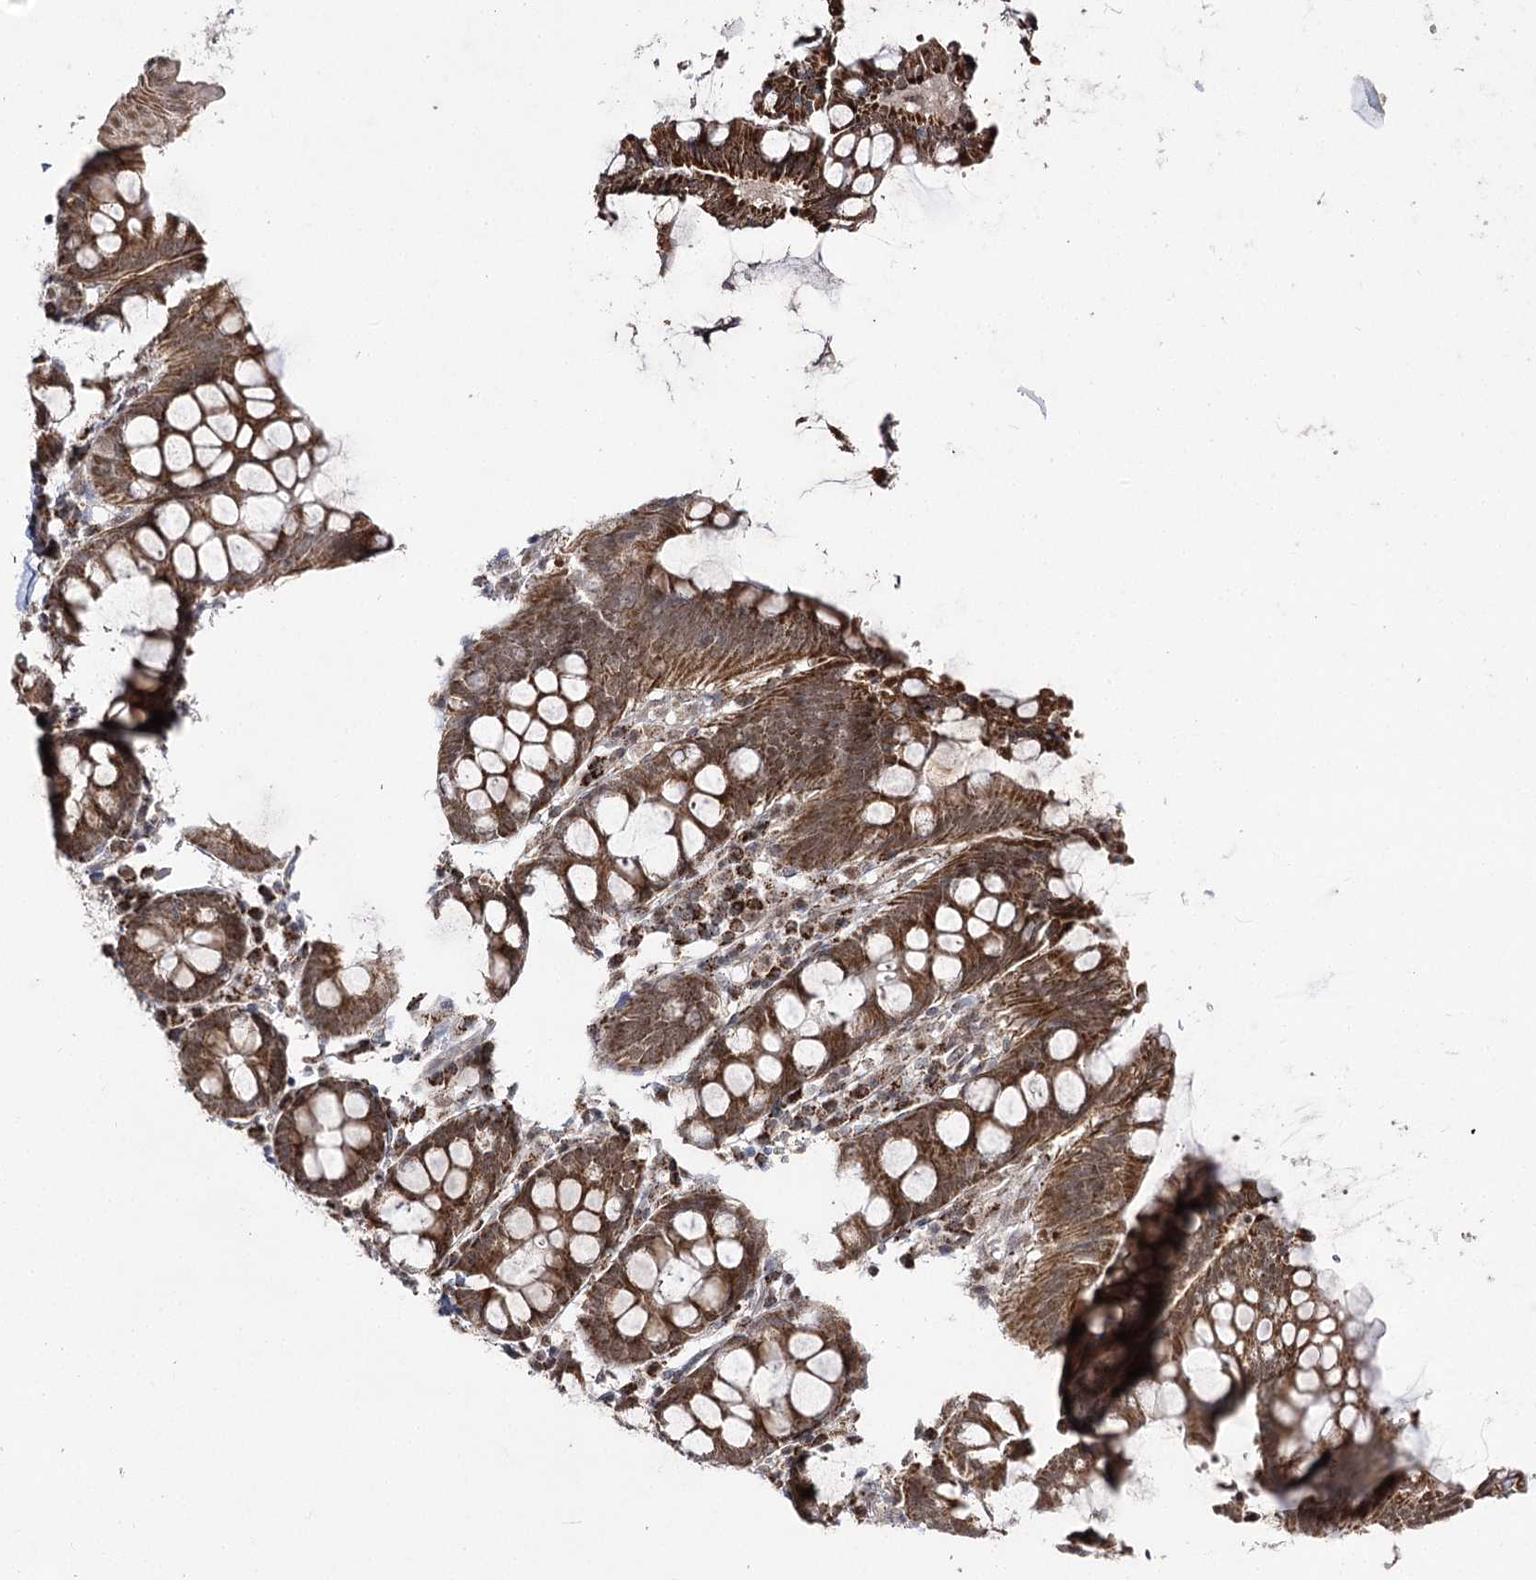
{"staining": {"intensity": "moderate", "quantity": ">75%", "location": "cytoplasmic/membranous,nuclear"}, "tissue": "colon", "cell_type": "Endothelial cells", "image_type": "normal", "snomed": [{"axis": "morphology", "description": "Normal tissue, NOS"}, {"axis": "topography", "description": "Colon"}], "caption": "Protein expression analysis of unremarkable colon reveals moderate cytoplasmic/membranous,nuclear expression in about >75% of endothelial cells.", "gene": "SLC4A1AP", "patient": {"sex": "female", "age": 79}}